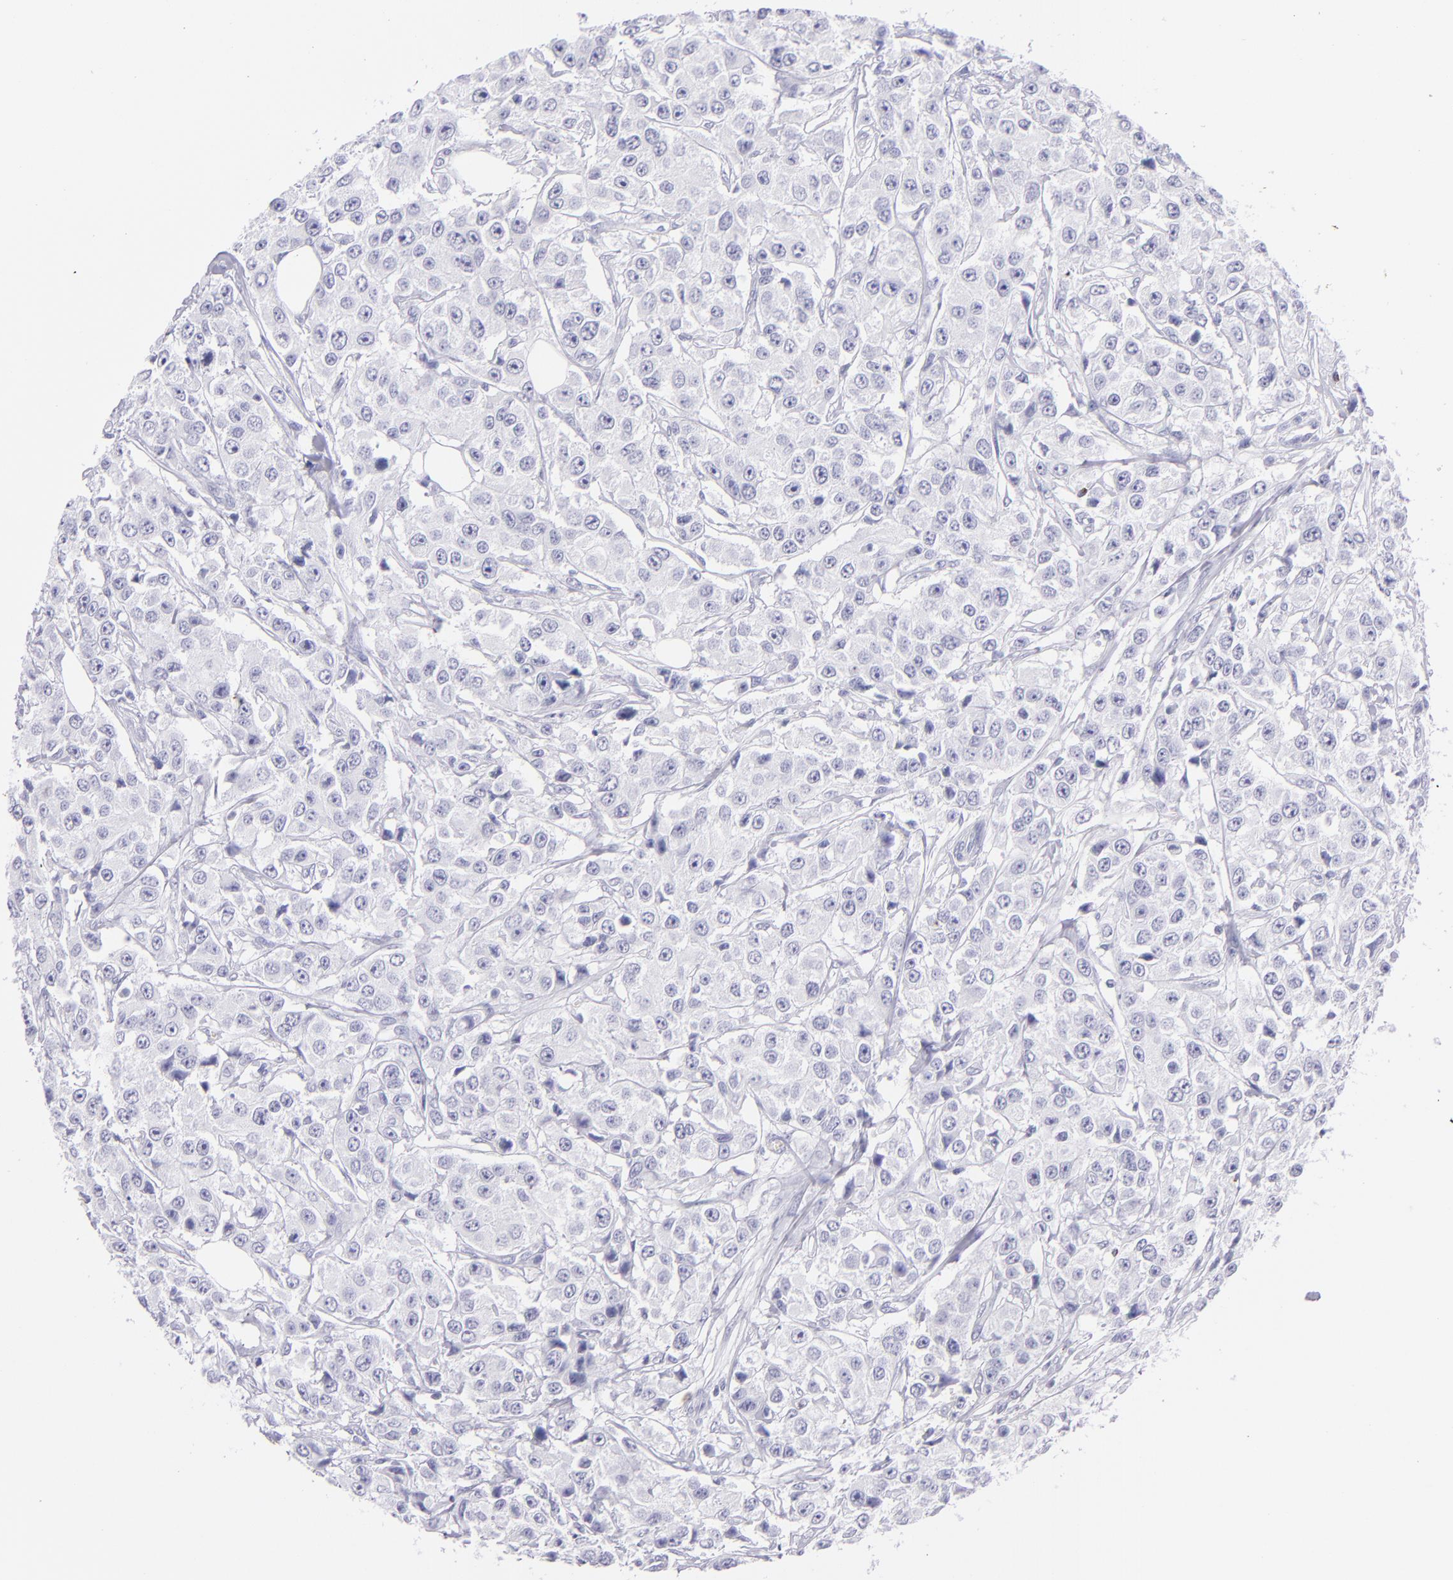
{"staining": {"intensity": "negative", "quantity": "none", "location": "none"}, "tissue": "breast cancer", "cell_type": "Tumor cells", "image_type": "cancer", "snomed": [{"axis": "morphology", "description": "Duct carcinoma"}, {"axis": "topography", "description": "Breast"}], "caption": "Tumor cells show no significant staining in breast invasive ductal carcinoma.", "gene": "PRF1", "patient": {"sex": "female", "age": 58}}